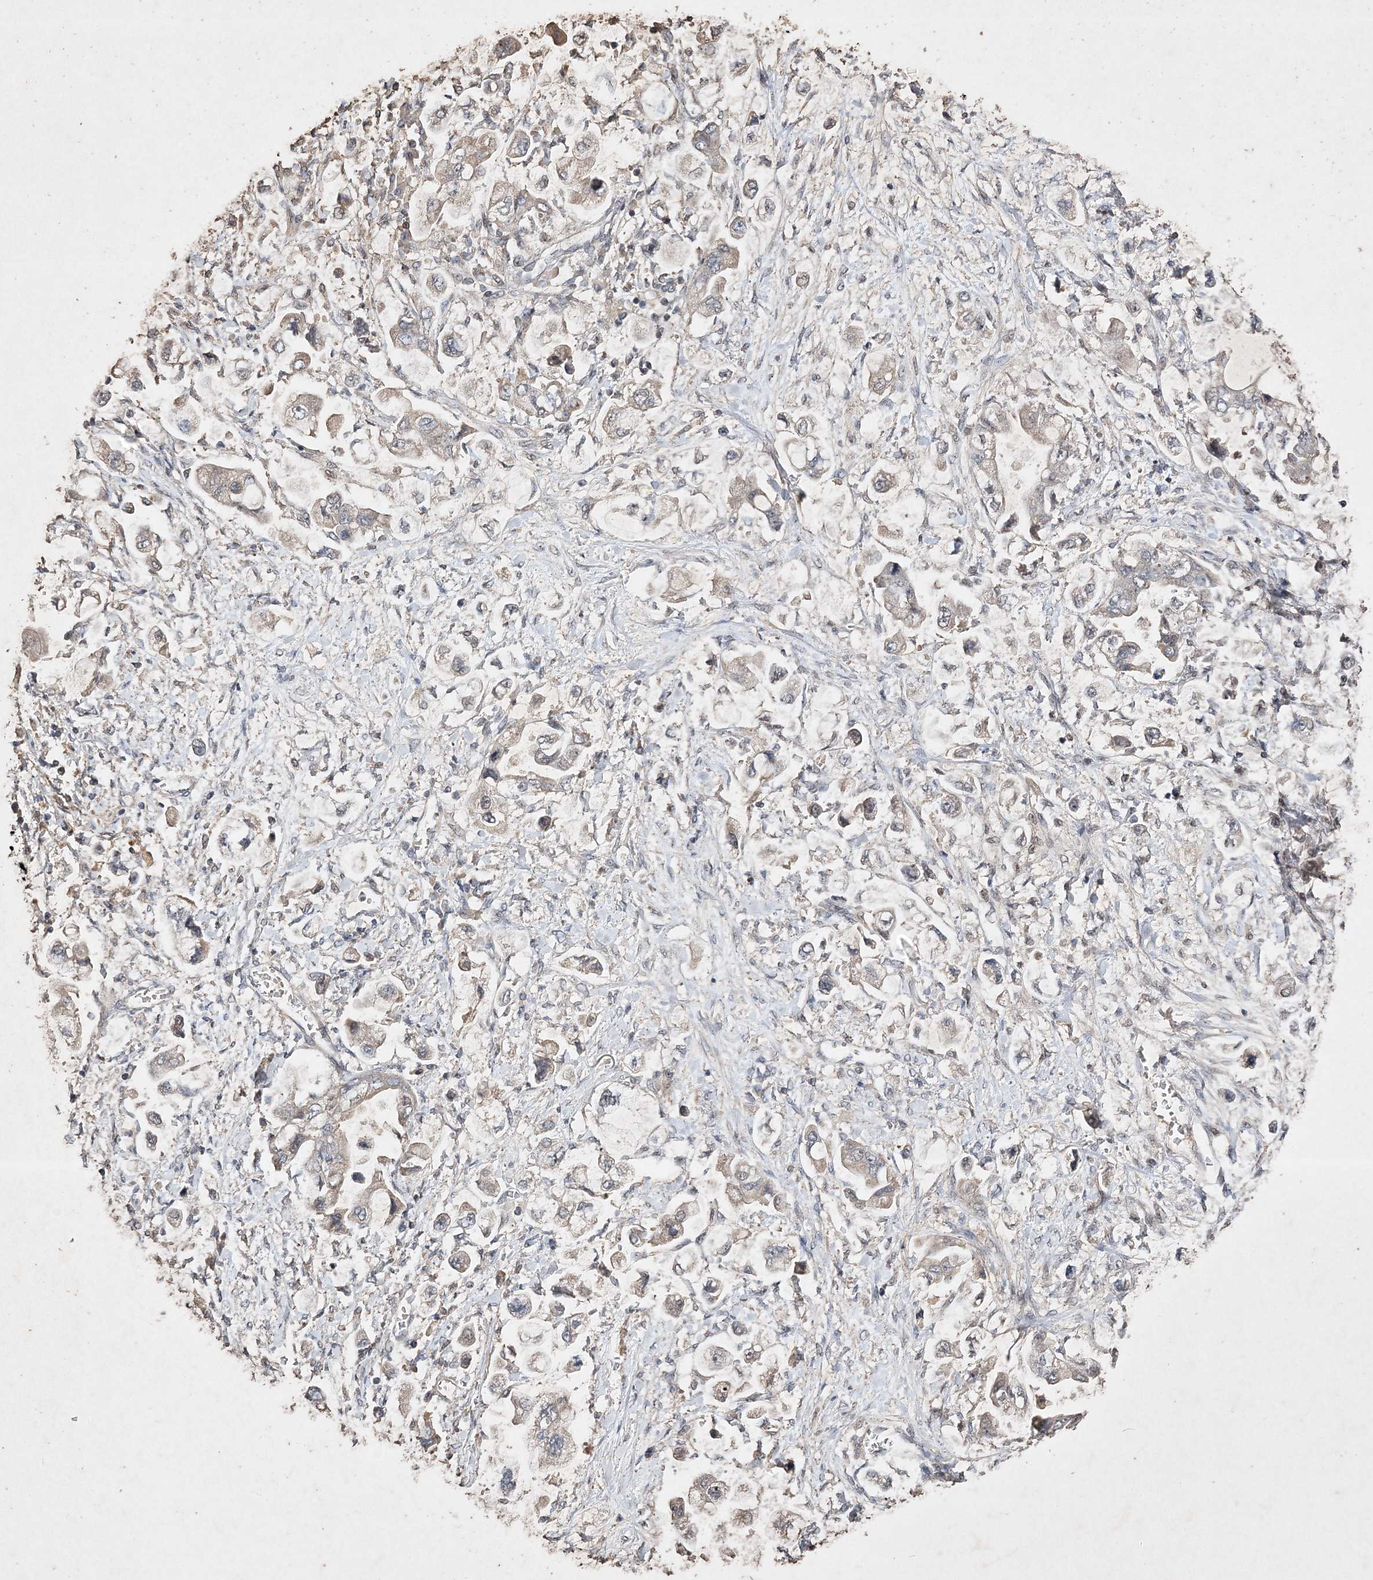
{"staining": {"intensity": "weak", "quantity": "<25%", "location": "cytoplasmic/membranous"}, "tissue": "stomach cancer", "cell_type": "Tumor cells", "image_type": "cancer", "snomed": [{"axis": "morphology", "description": "Adenocarcinoma, NOS"}, {"axis": "topography", "description": "Stomach"}], "caption": "DAB immunohistochemical staining of adenocarcinoma (stomach) demonstrates no significant staining in tumor cells.", "gene": "C3orf38", "patient": {"sex": "male", "age": 62}}